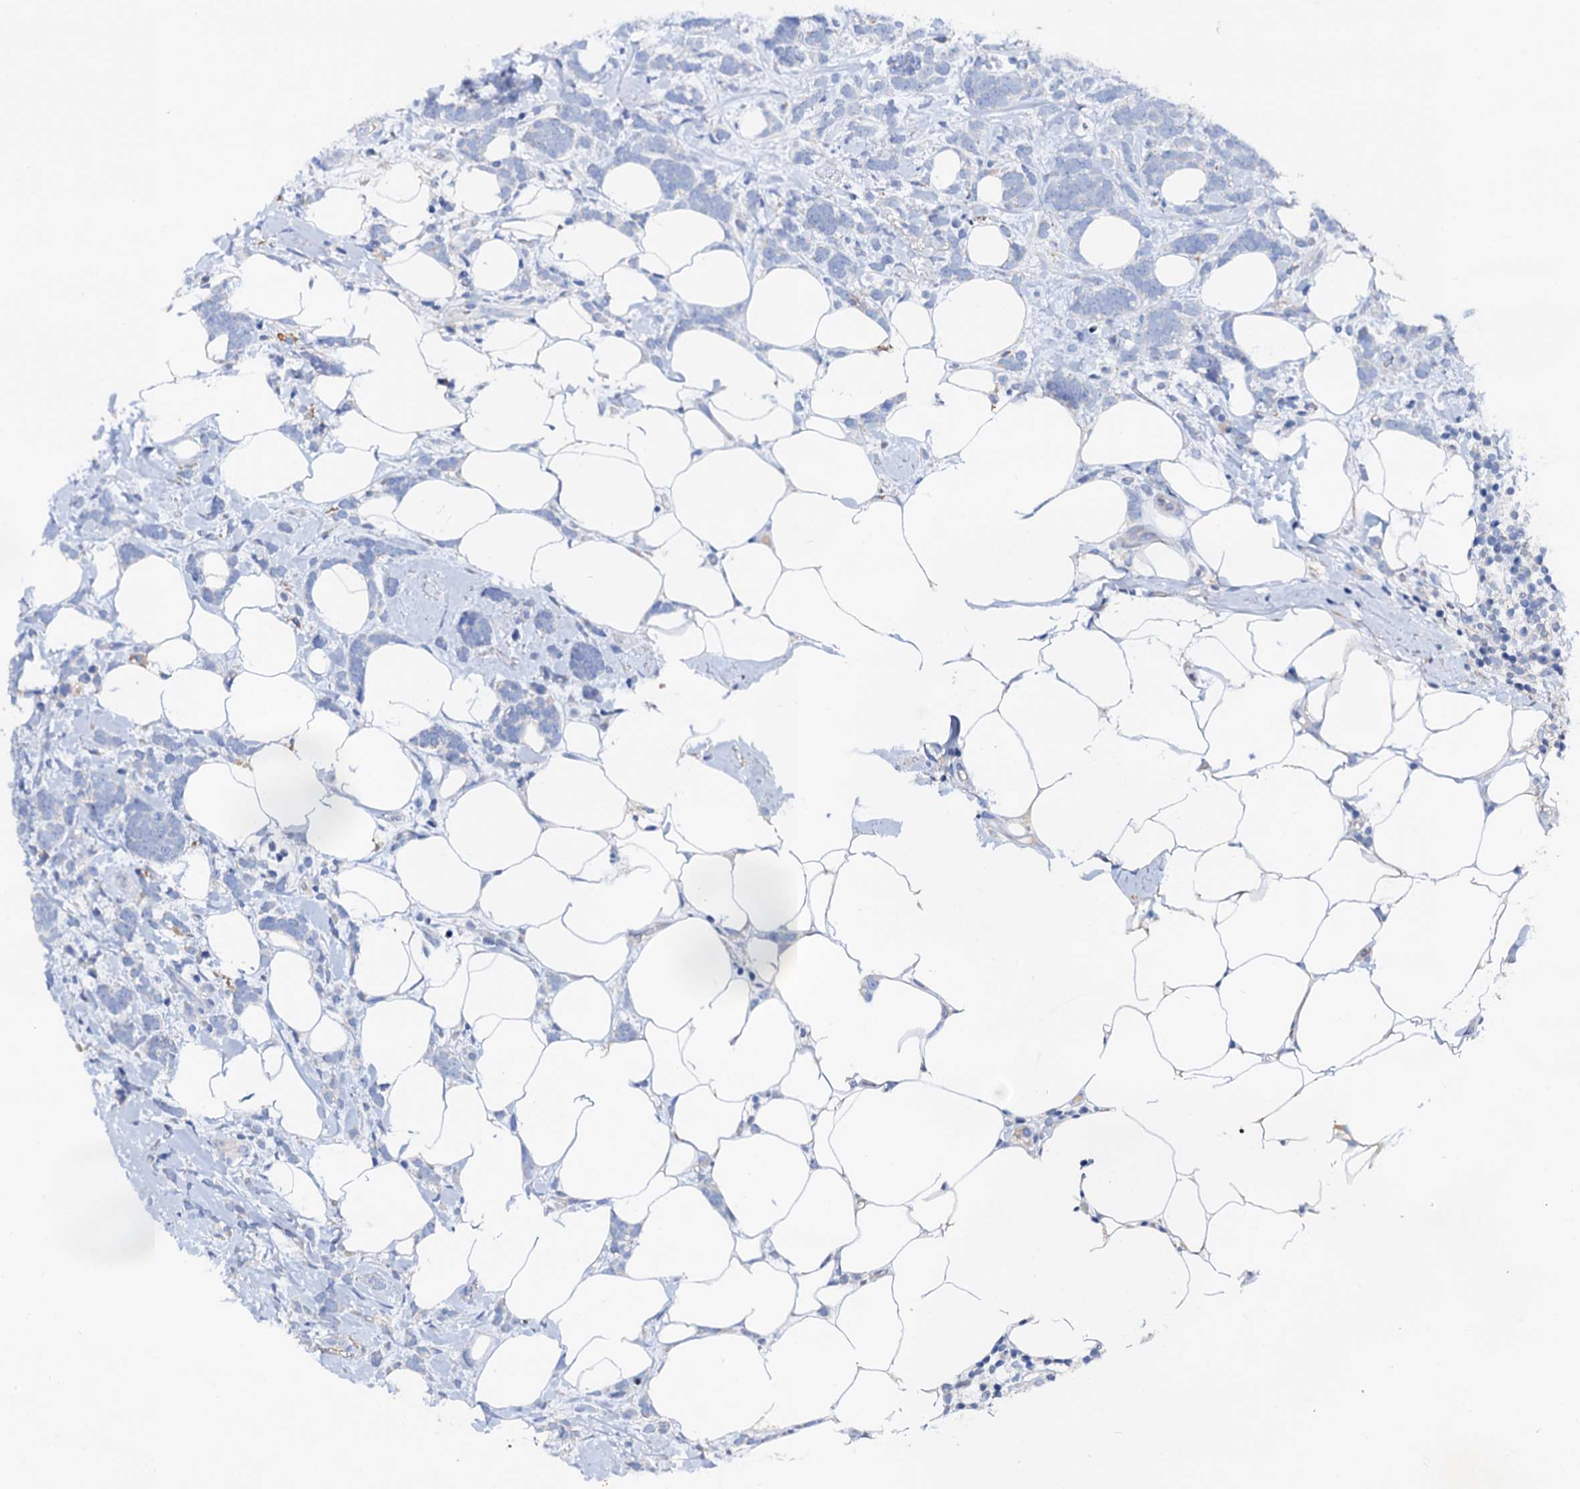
{"staining": {"intensity": "negative", "quantity": "none", "location": "none"}, "tissue": "breast cancer", "cell_type": "Tumor cells", "image_type": "cancer", "snomed": [{"axis": "morphology", "description": "Lobular carcinoma"}, {"axis": "topography", "description": "Breast"}], "caption": "The IHC micrograph has no significant positivity in tumor cells of lobular carcinoma (breast) tissue.", "gene": "SLC10A7", "patient": {"sex": "female", "age": 58}}